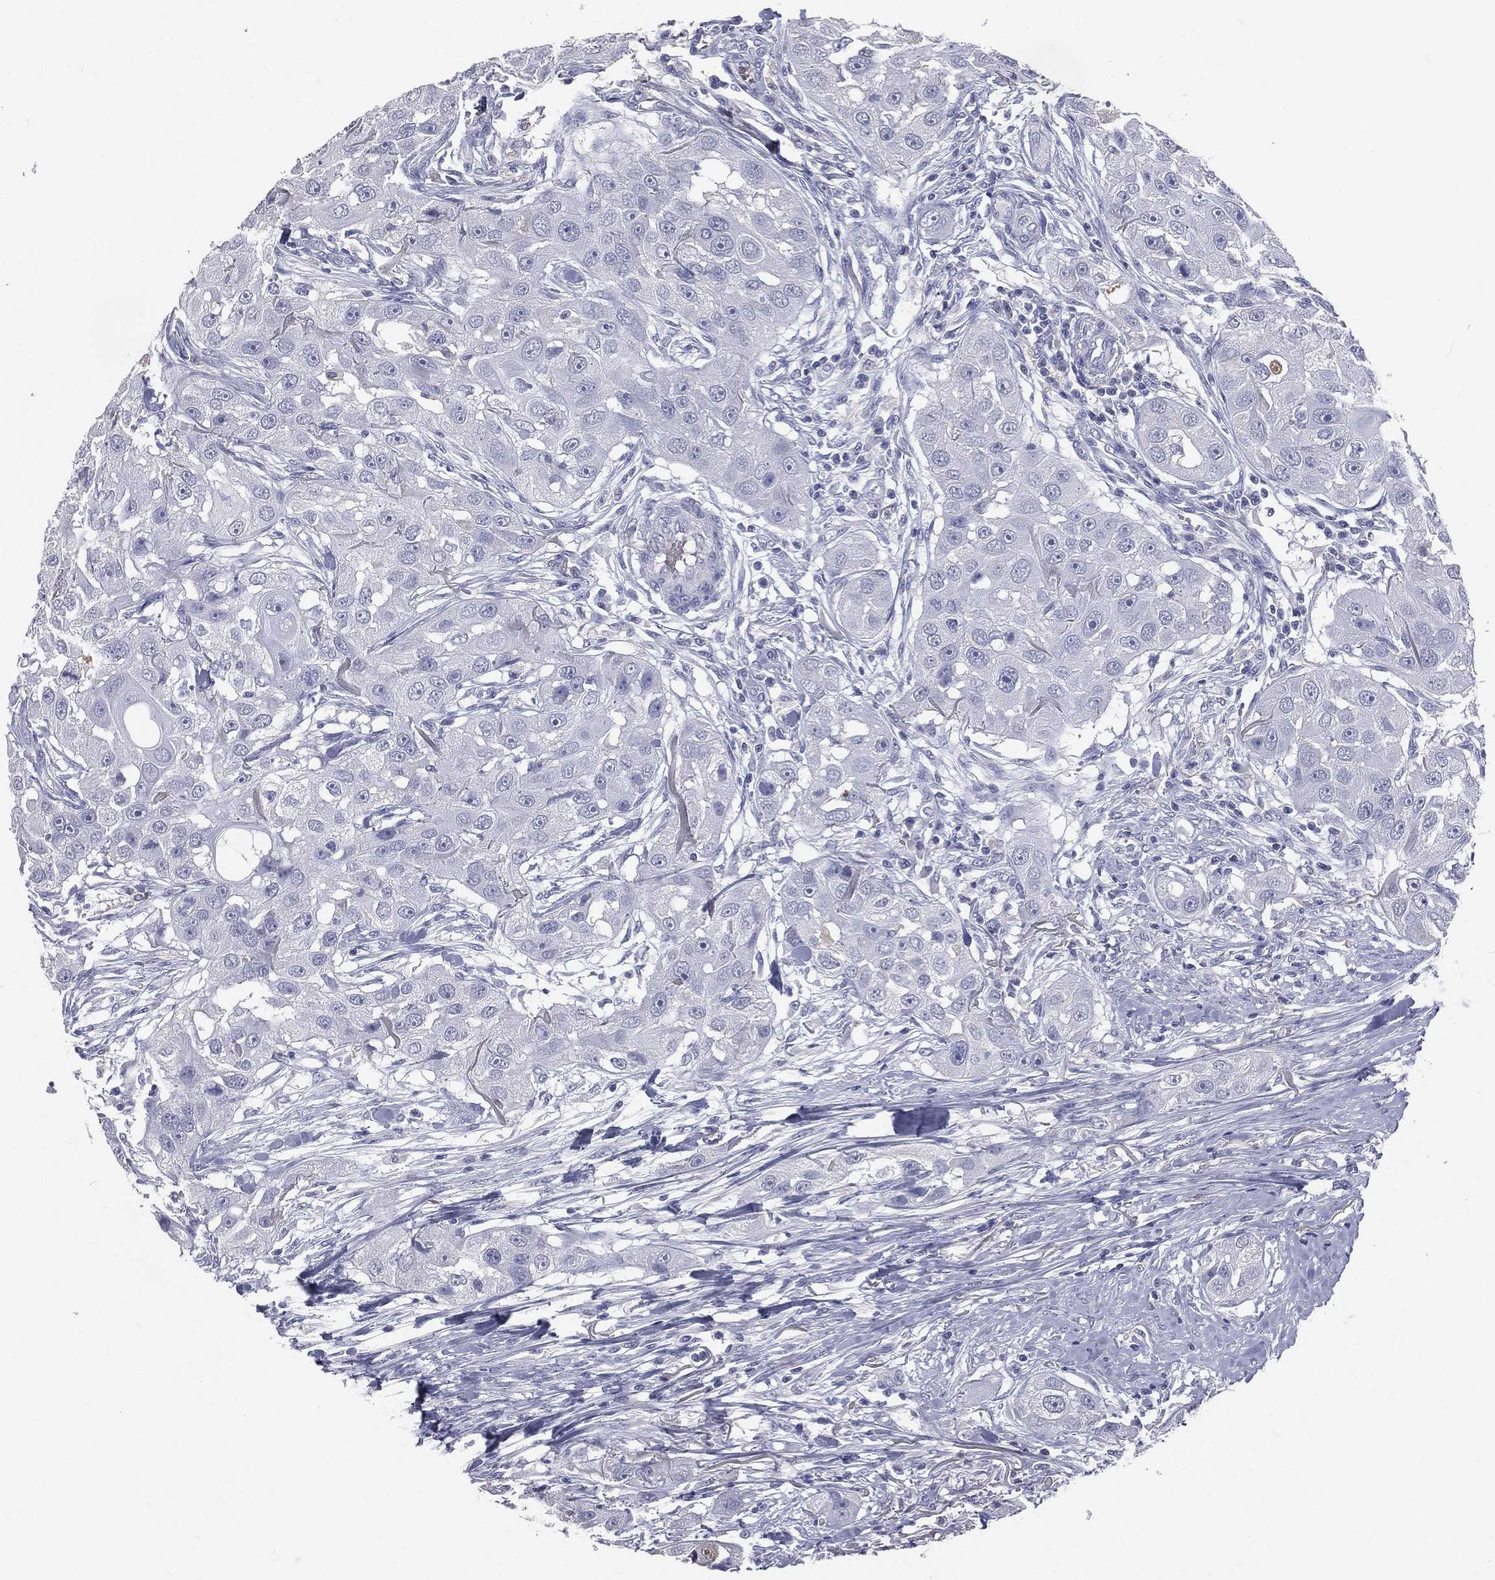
{"staining": {"intensity": "negative", "quantity": "none", "location": "none"}, "tissue": "head and neck cancer", "cell_type": "Tumor cells", "image_type": "cancer", "snomed": [{"axis": "morphology", "description": "Squamous cell carcinoma, NOS"}, {"axis": "topography", "description": "Head-Neck"}], "caption": "This is an IHC photomicrograph of human head and neck cancer (squamous cell carcinoma). There is no staining in tumor cells.", "gene": "ESX1", "patient": {"sex": "male", "age": 51}}